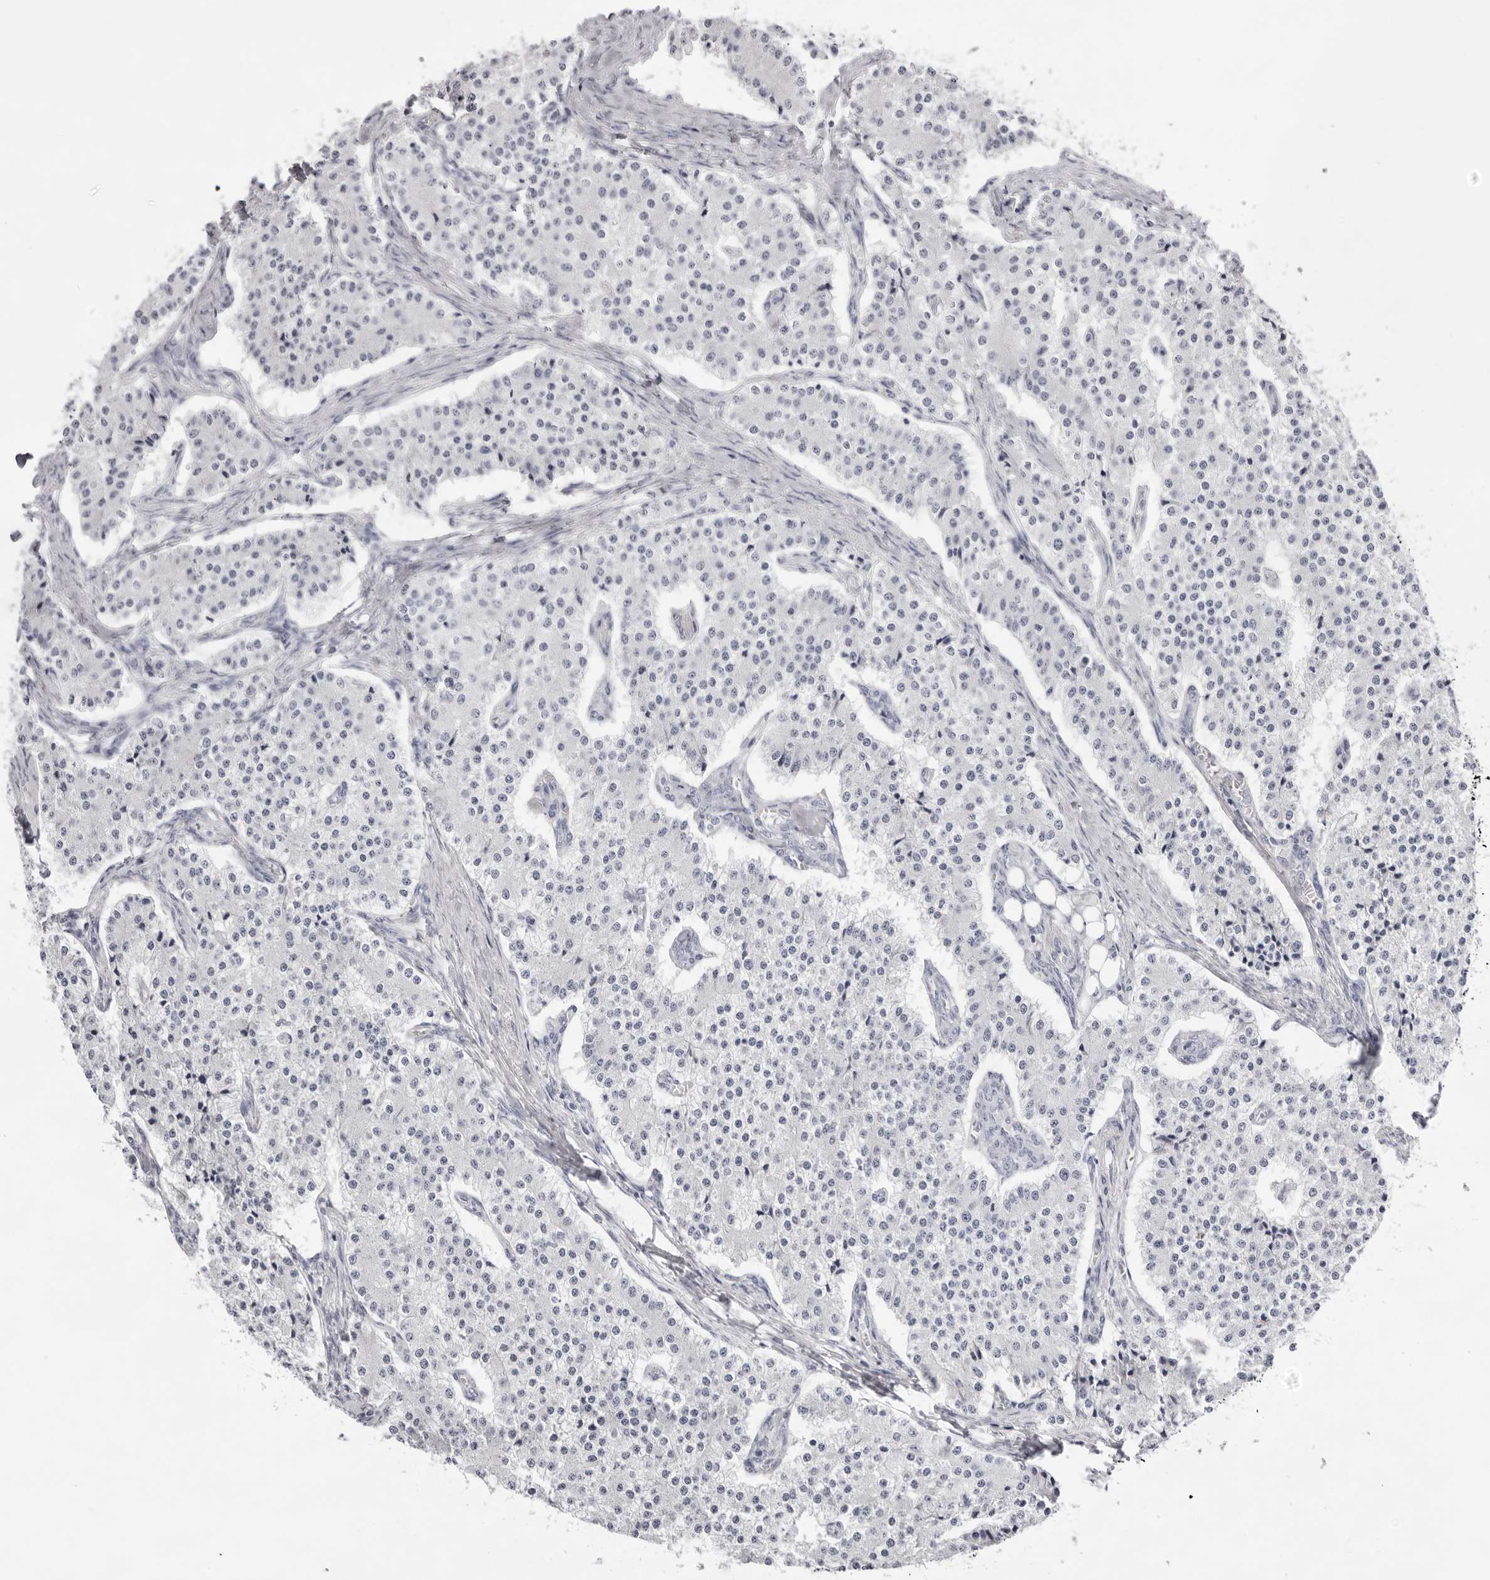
{"staining": {"intensity": "negative", "quantity": "none", "location": "none"}, "tissue": "carcinoid", "cell_type": "Tumor cells", "image_type": "cancer", "snomed": [{"axis": "morphology", "description": "Carcinoid, malignant, NOS"}, {"axis": "topography", "description": "Colon"}], "caption": "The micrograph reveals no staining of tumor cells in carcinoid.", "gene": "TMOD4", "patient": {"sex": "female", "age": 52}}